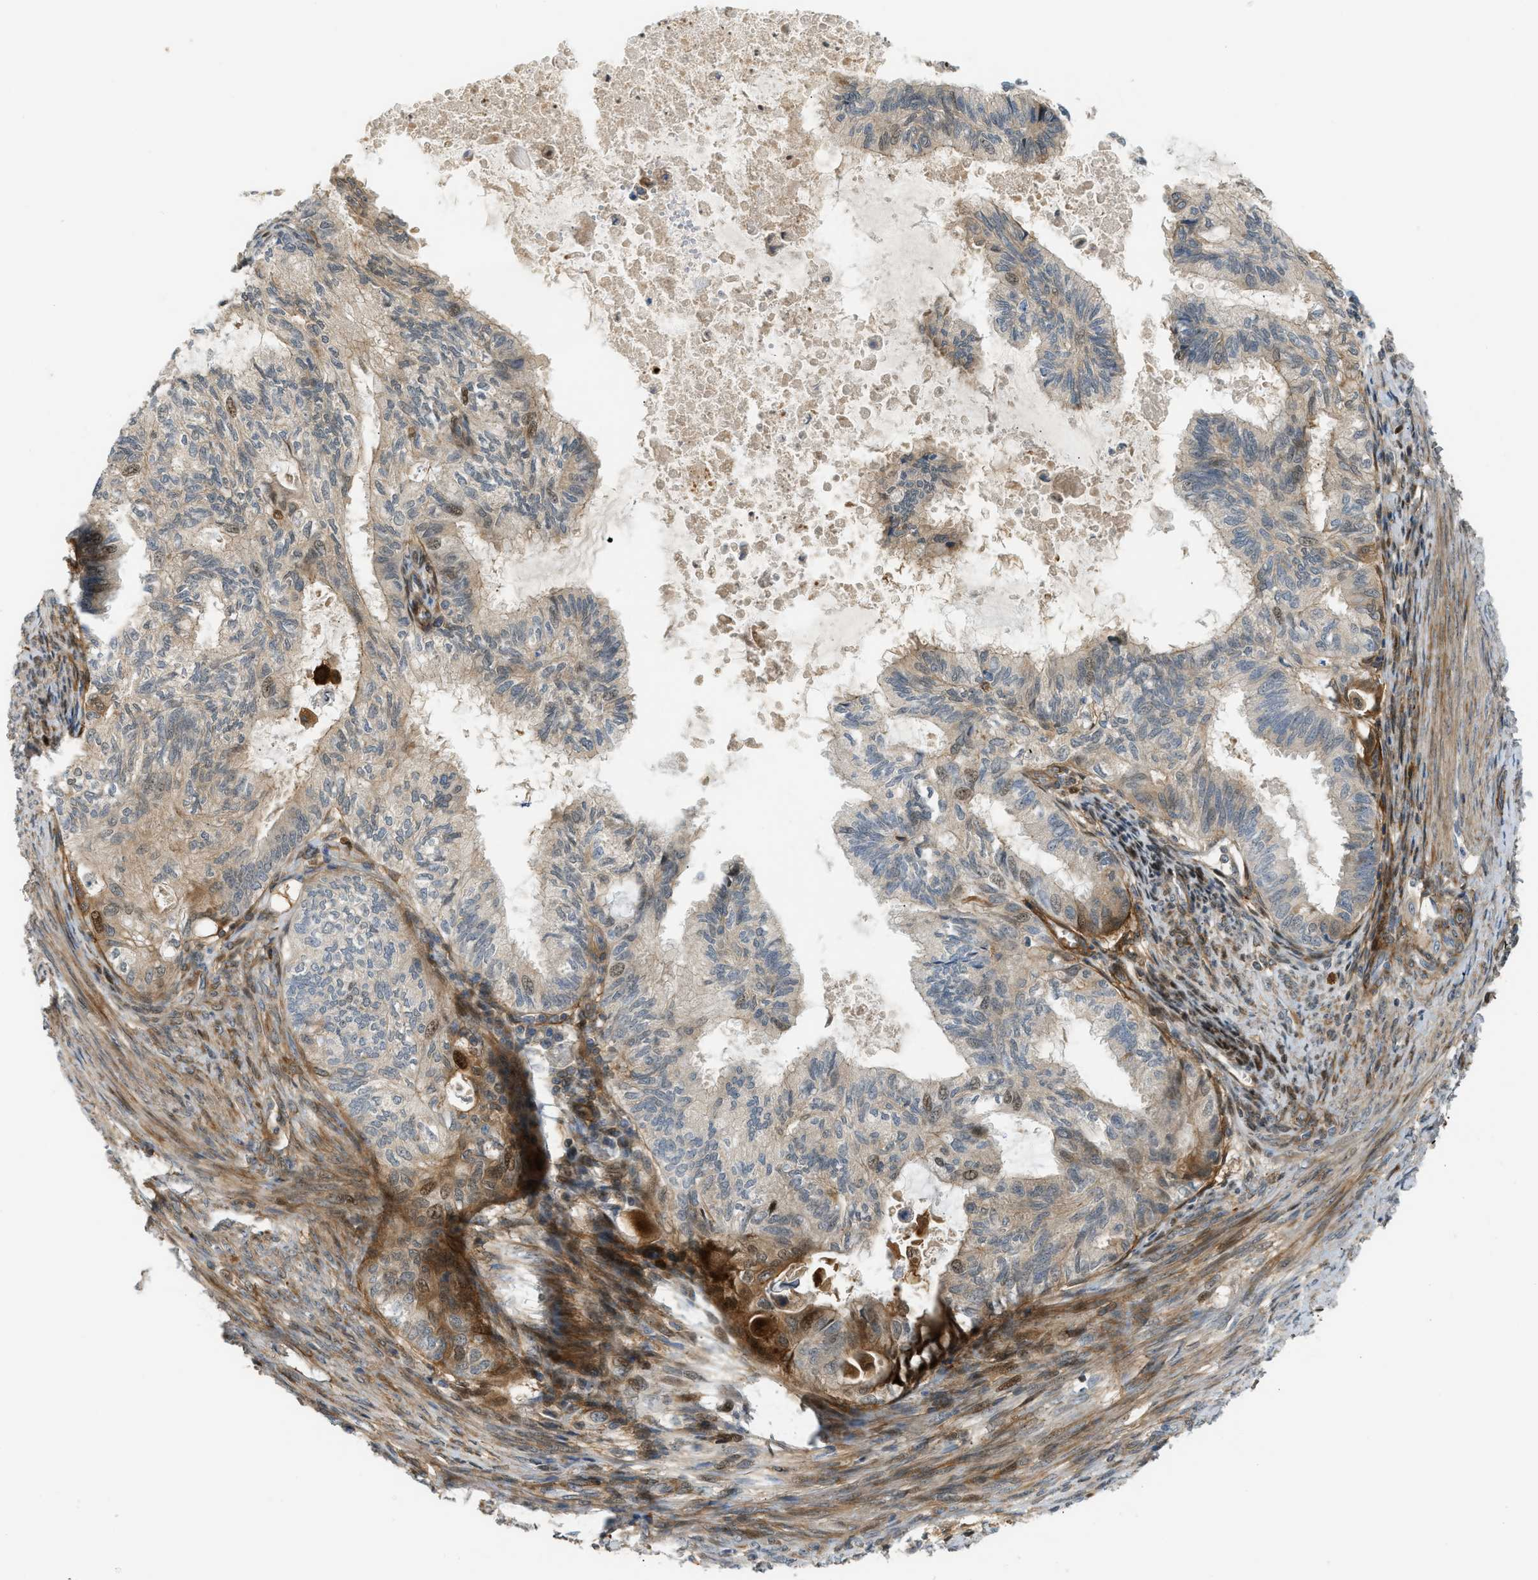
{"staining": {"intensity": "moderate", "quantity": "<25%", "location": "cytoplasmic/membranous"}, "tissue": "cervical cancer", "cell_type": "Tumor cells", "image_type": "cancer", "snomed": [{"axis": "morphology", "description": "Normal tissue, NOS"}, {"axis": "morphology", "description": "Adenocarcinoma, NOS"}, {"axis": "topography", "description": "Cervix"}, {"axis": "topography", "description": "Endometrium"}], "caption": "Moderate cytoplasmic/membranous expression is appreciated in approximately <25% of tumor cells in cervical cancer.", "gene": "EDNRA", "patient": {"sex": "female", "age": 86}}